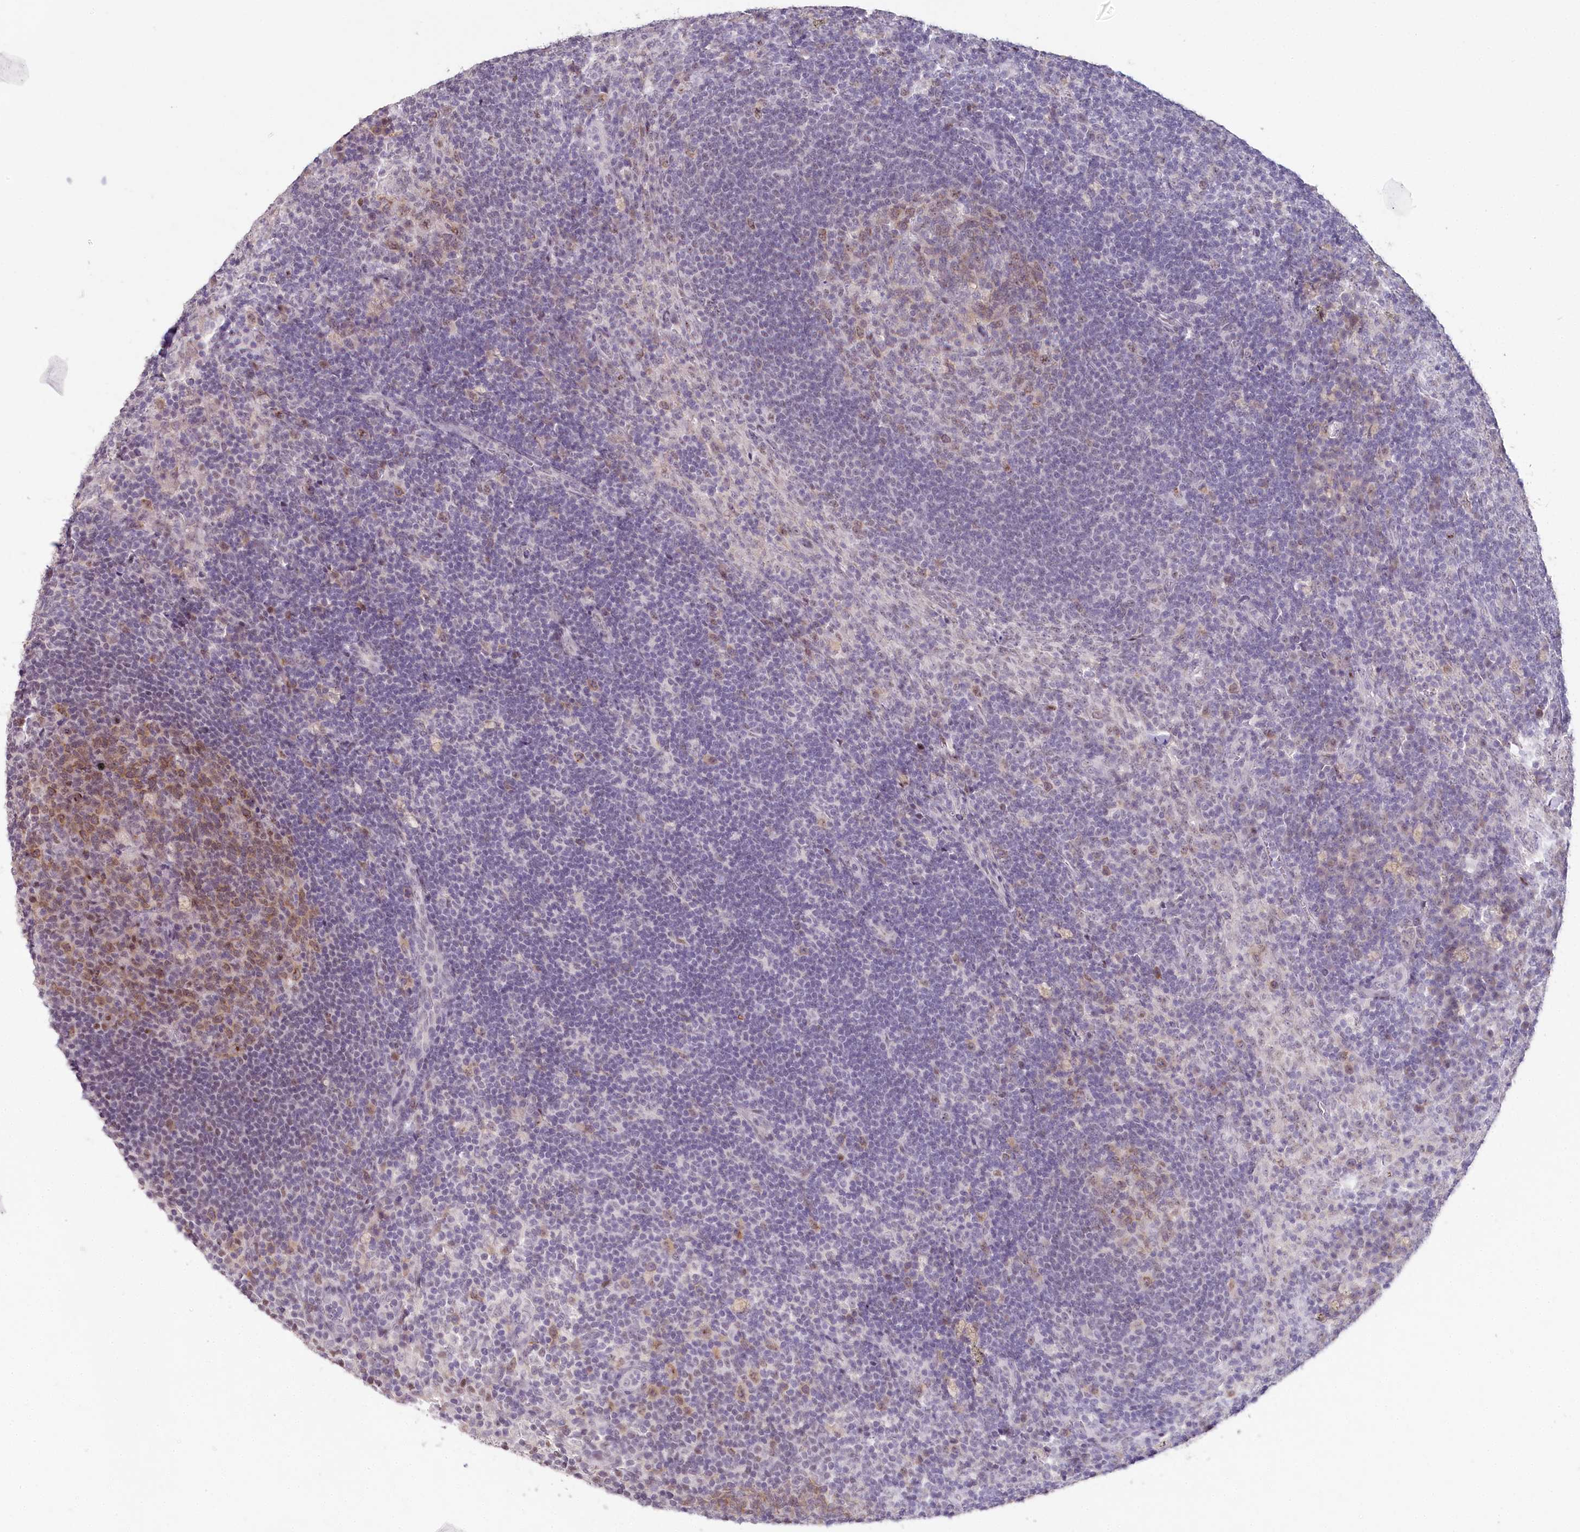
{"staining": {"intensity": "moderate", "quantity": "25%-75%", "location": "cytoplasmic/membranous,nuclear"}, "tissue": "lymph node", "cell_type": "Germinal center cells", "image_type": "normal", "snomed": [{"axis": "morphology", "description": "Normal tissue, NOS"}, {"axis": "topography", "description": "Lymph node"}], "caption": "Germinal center cells display moderate cytoplasmic/membranous,nuclear positivity in about 25%-75% of cells in normal lymph node. Using DAB (brown) and hematoxylin (blue) stains, captured at high magnification using brightfield microscopy.", "gene": "HPD", "patient": {"sex": "female", "age": 70}}